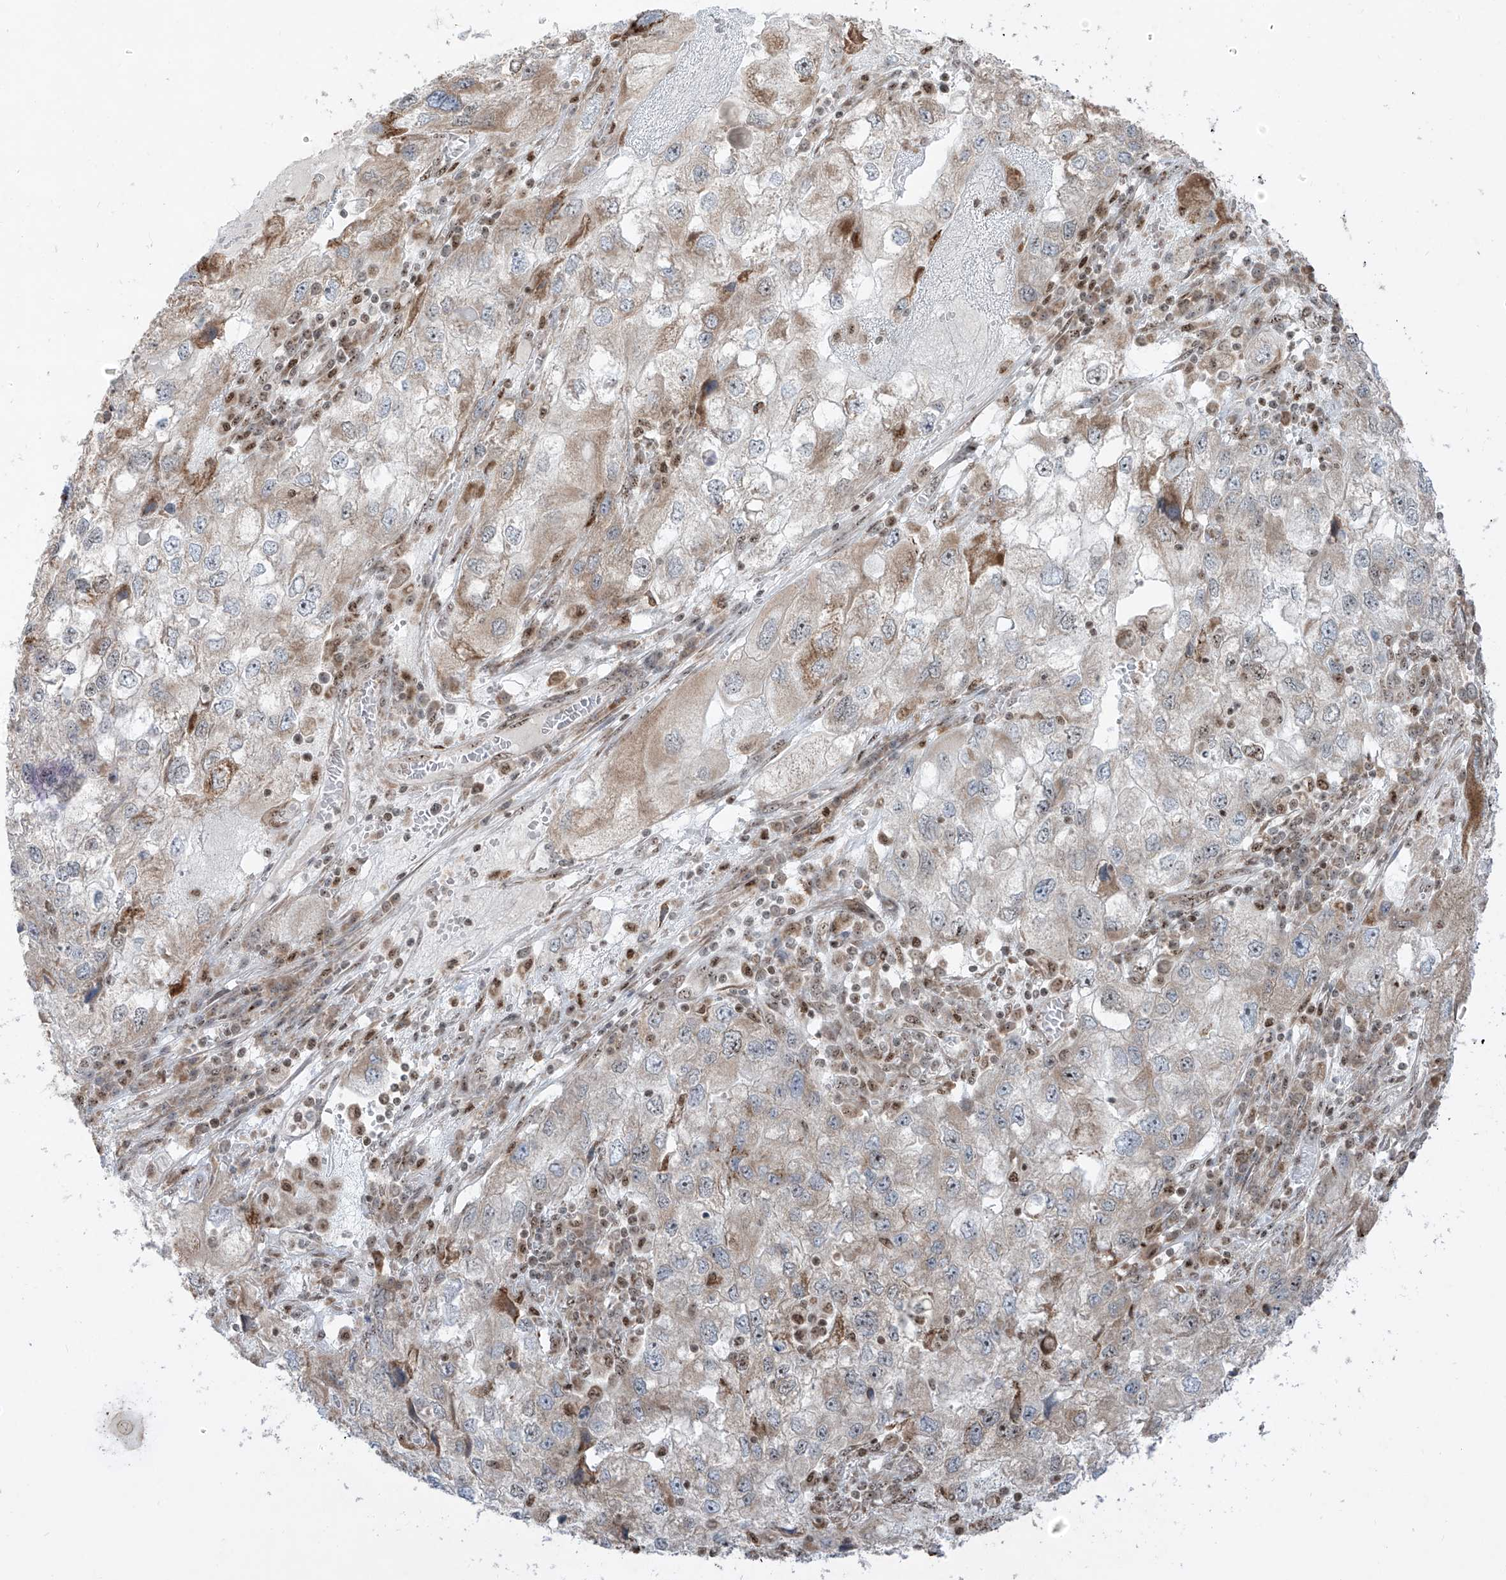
{"staining": {"intensity": "moderate", "quantity": "<25%", "location": "cytoplasmic/membranous"}, "tissue": "endometrial cancer", "cell_type": "Tumor cells", "image_type": "cancer", "snomed": [{"axis": "morphology", "description": "Adenocarcinoma, NOS"}, {"axis": "topography", "description": "Endometrium"}], "caption": "Tumor cells exhibit low levels of moderate cytoplasmic/membranous positivity in about <25% of cells in human adenocarcinoma (endometrial).", "gene": "ZBTB8A", "patient": {"sex": "female", "age": 49}}